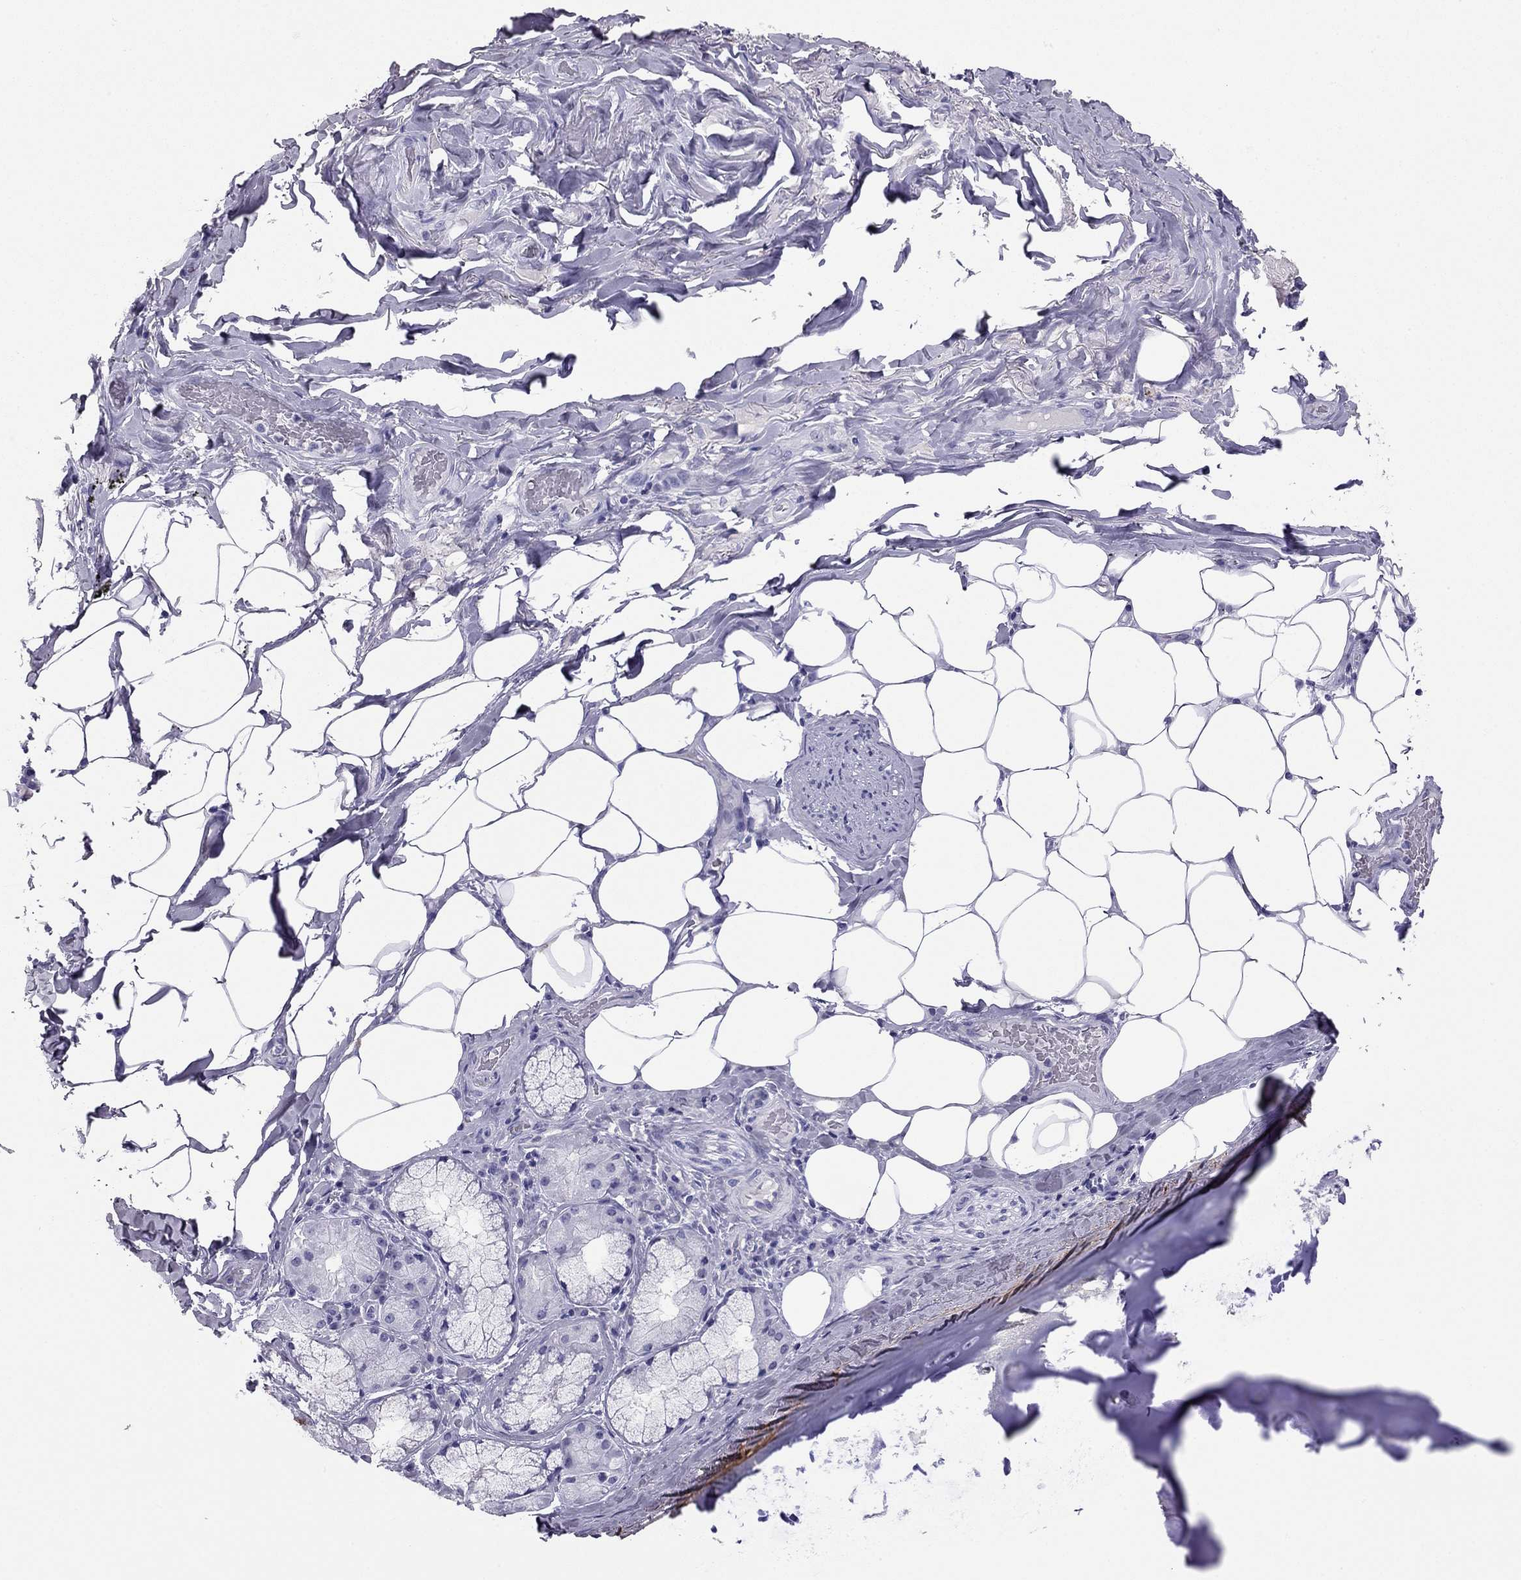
{"staining": {"intensity": "negative", "quantity": "none", "location": "none"}, "tissue": "adipose tissue", "cell_type": "Adipocytes", "image_type": "normal", "snomed": [{"axis": "morphology", "description": "Normal tissue, NOS"}, {"axis": "topography", "description": "Bronchus"}, {"axis": "topography", "description": "Lung"}], "caption": "Adipocytes show no significant staining in normal adipose tissue. (Stains: DAB (3,3'-diaminobenzidine) immunohistochemistry (IHC) with hematoxylin counter stain, Microscopy: brightfield microscopy at high magnification).", "gene": "ODF4", "patient": {"sex": "female", "age": 57}}